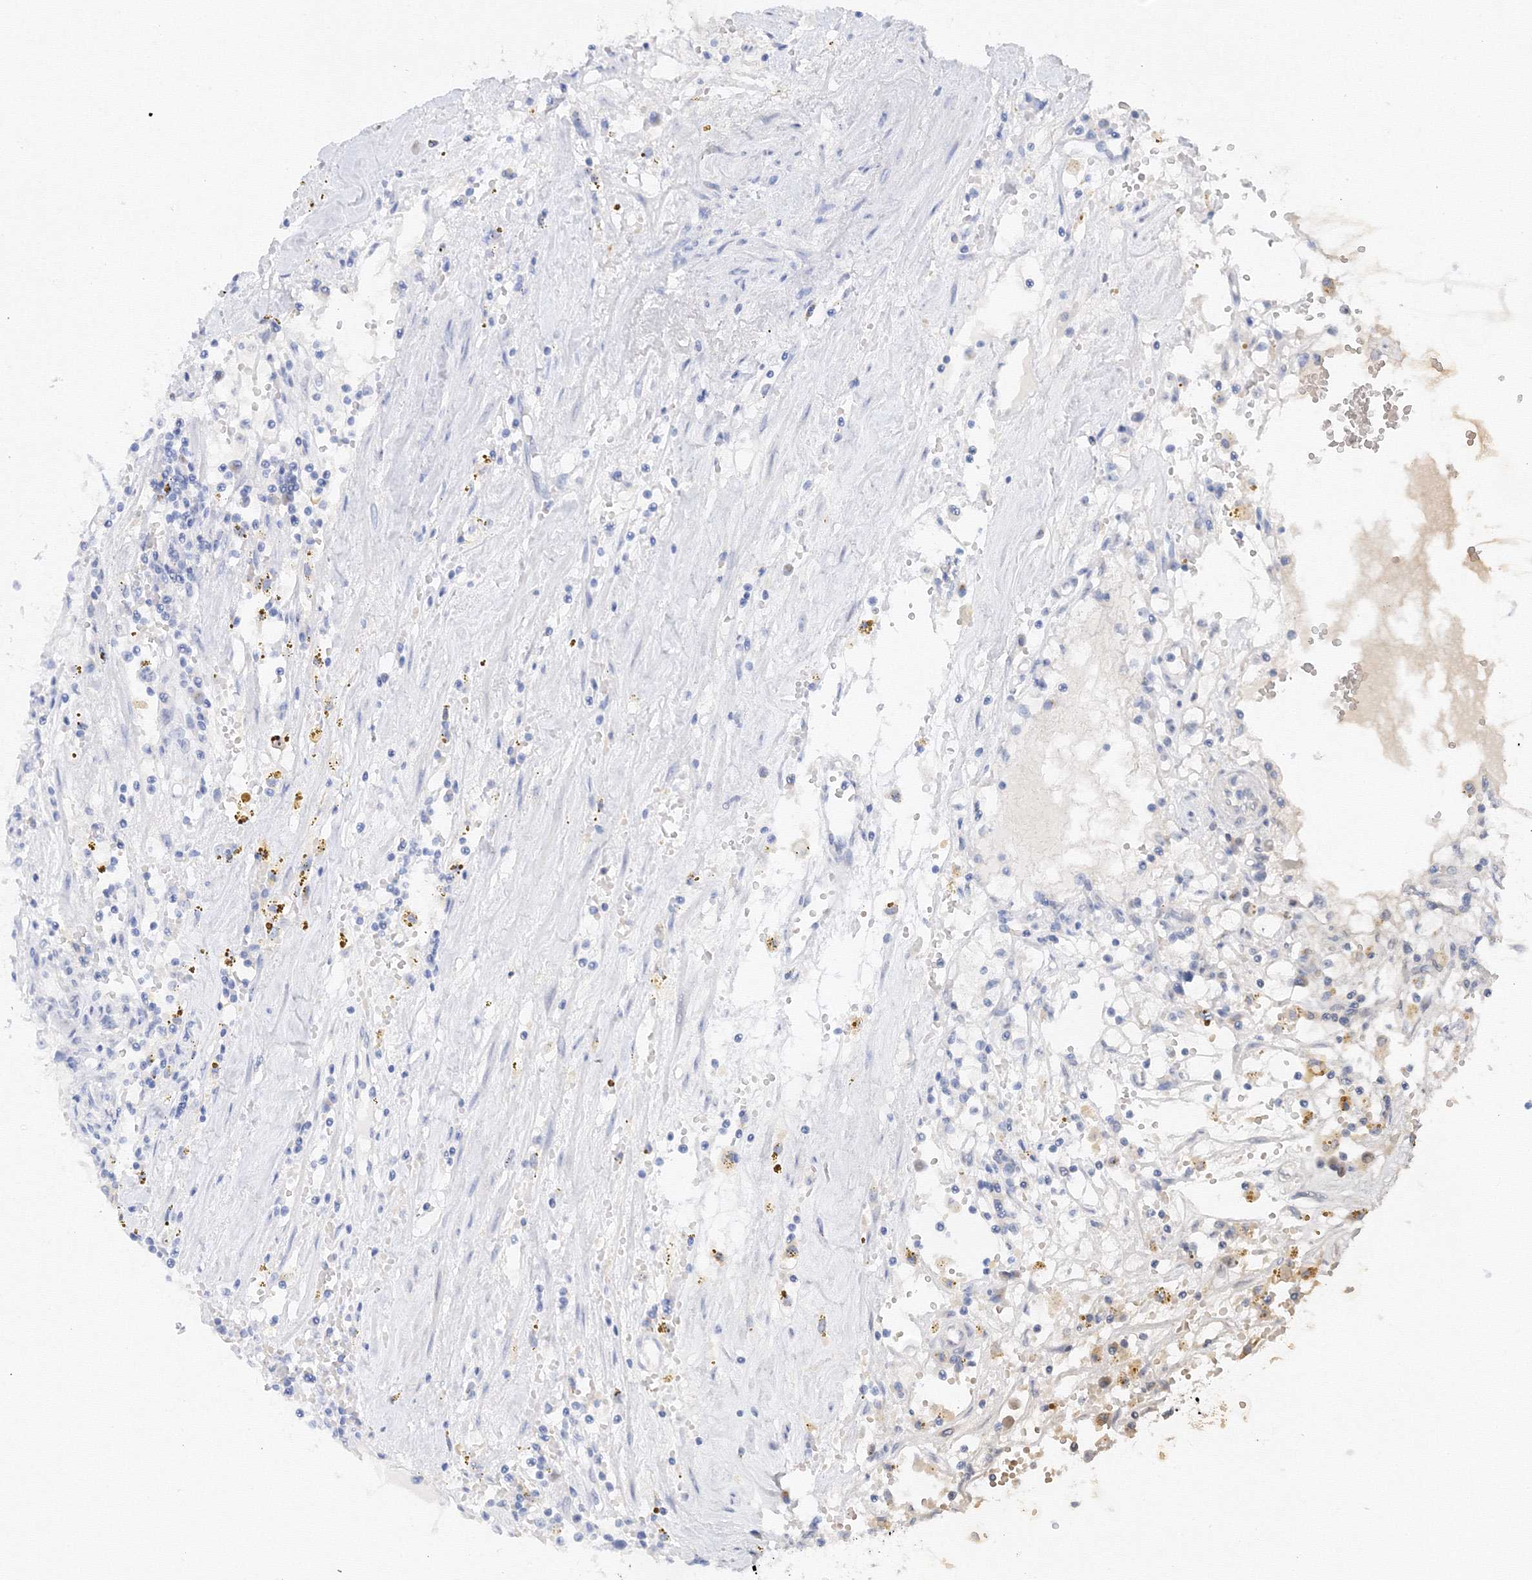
{"staining": {"intensity": "negative", "quantity": "none", "location": "none"}, "tissue": "renal cancer", "cell_type": "Tumor cells", "image_type": "cancer", "snomed": [{"axis": "morphology", "description": "Adenocarcinoma, NOS"}, {"axis": "topography", "description": "Kidney"}], "caption": "Human renal cancer (adenocarcinoma) stained for a protein using immunohistochemistry shows no positivity in tumor cells.", "gene": "TAMM41", "patient": {"sex": "male", "age": 56}}